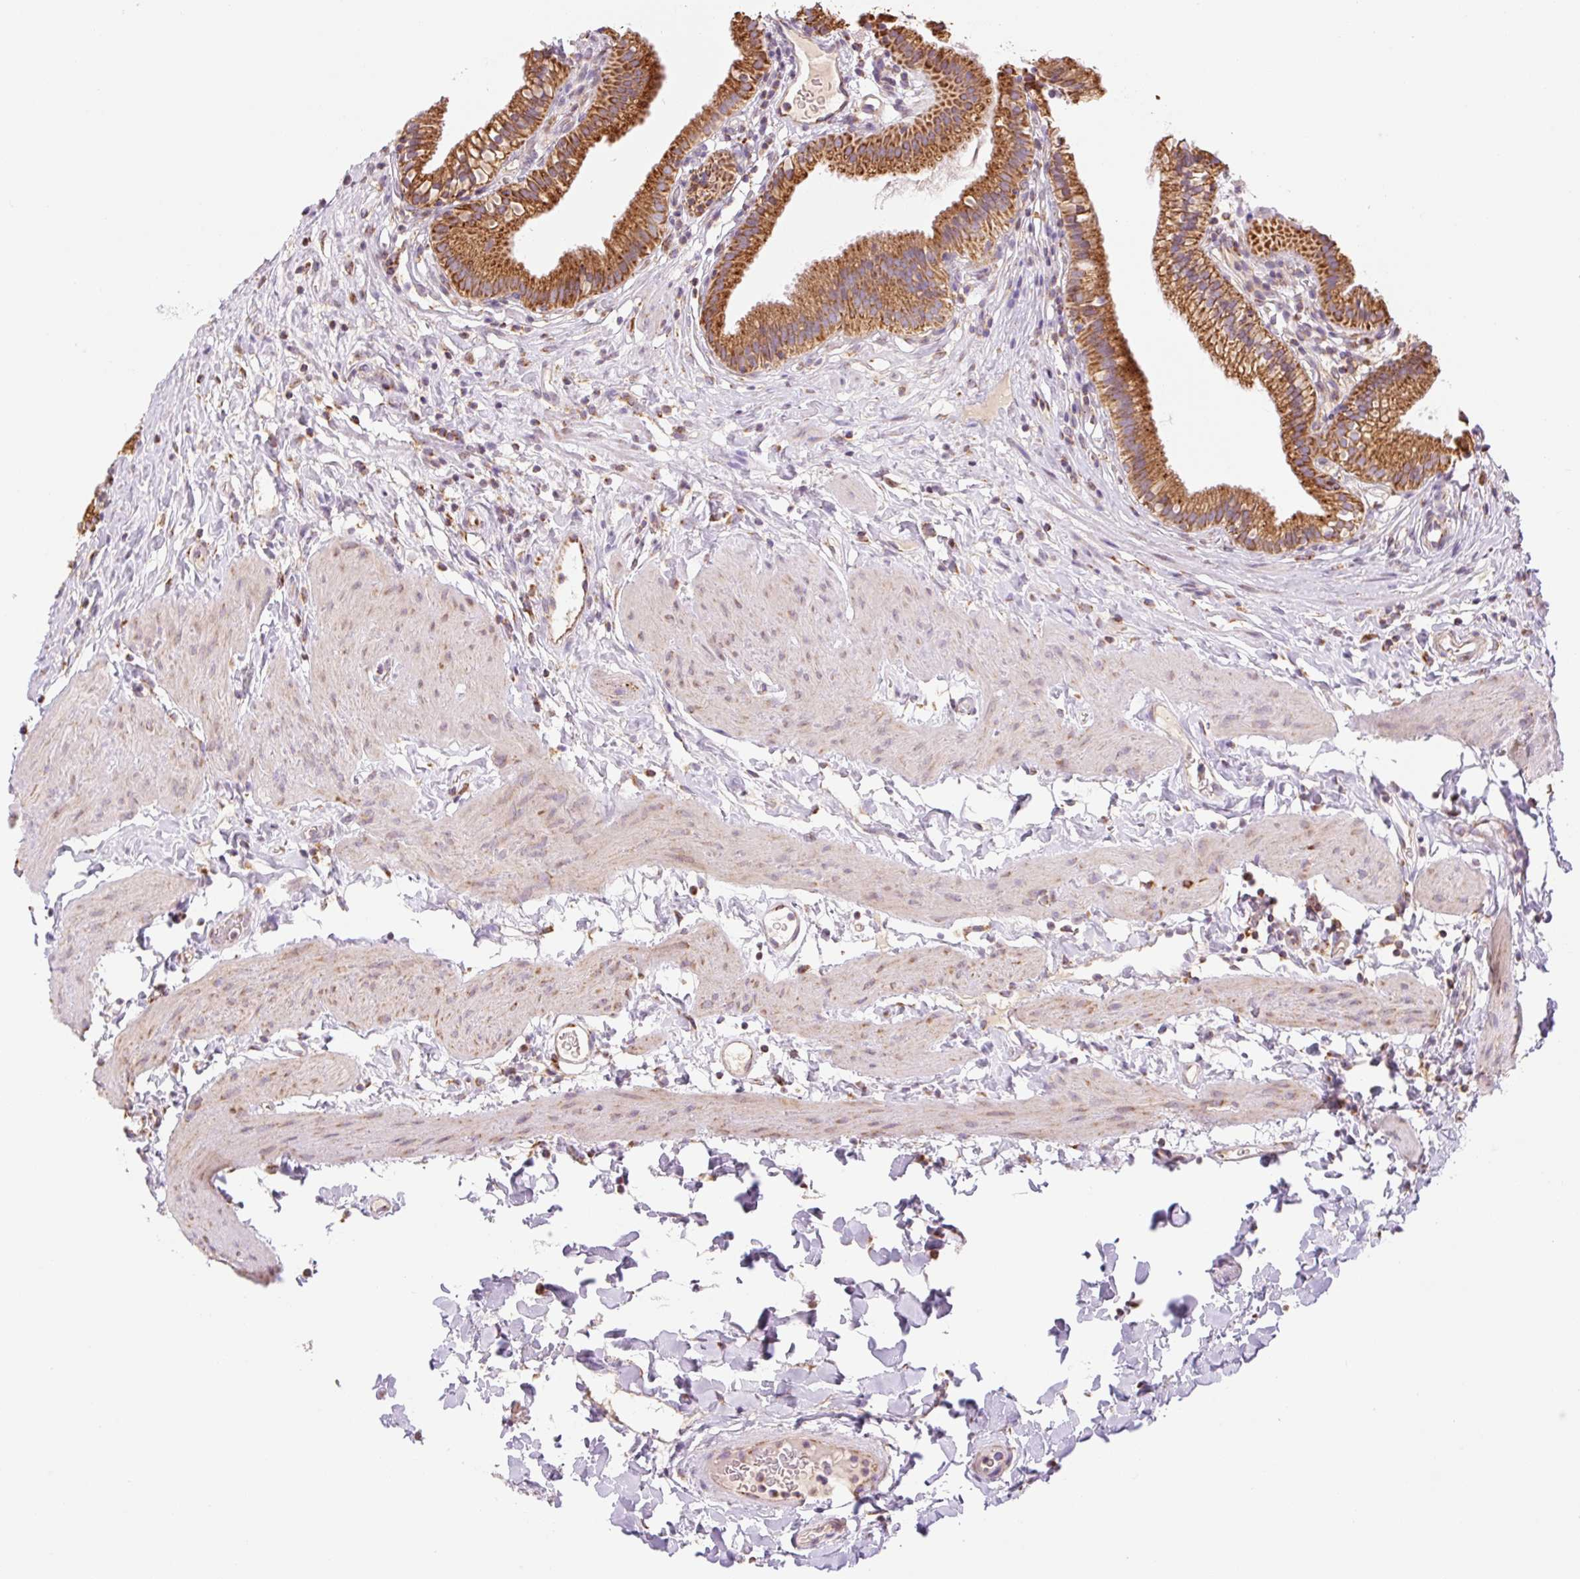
{"staining": {"intensity": "strong", "quantity": ">75%", "location": "cytoplasmic/membranous"}, "tissue": "gallbladder", "cell_type": "Glandular cells", "image_type": "normal", "snomed": [{"axis": "morphology", "description": "Normal tissue, NOS"}, {"axis": "topography", "description": "Gallbladder"}], "caption": "Protein expression analysis of normal human gallbladder reveals strong cytoplasmic/membranous staining in approximately >75% of glandular cells.", "gene": "GOSR2", "patient": {"sex": "female", "age": 46}}